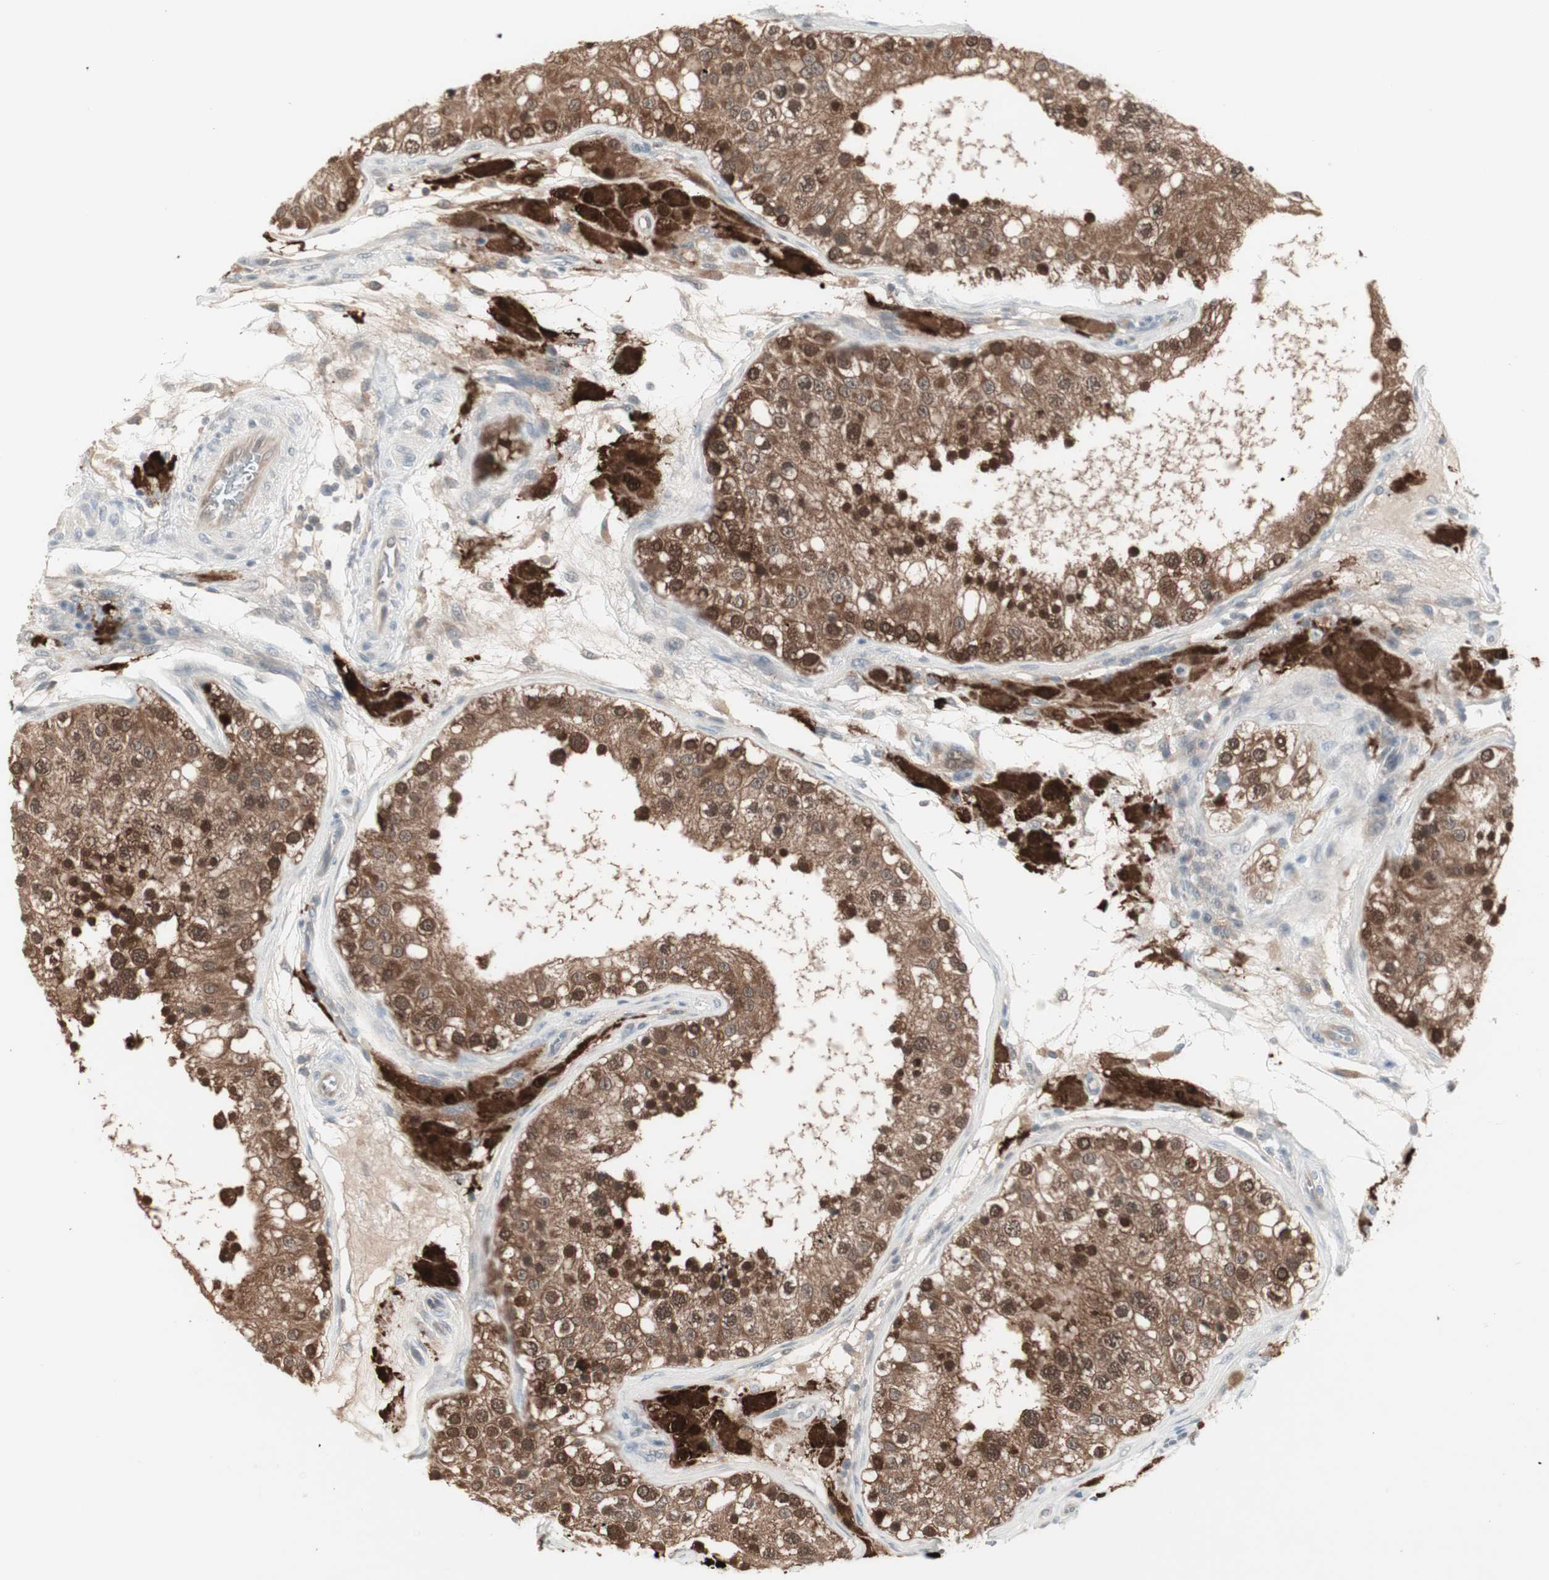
{"staining": {"intensity": "strong", "quantity": ">75%", "location": "cytoplasmic/membranous,nuclear"}, "tissue": "testis", "cell_type": "Cells in seminiferous ducts", "image_type": "normal", "snomed": [{"axis": "morphology", "description": "Normal tissue, NOS"}, {"axis": "topography", "description": "Testis"}], "caption": "Immunohistochemical staining of normal human testis shows >75% levels of strong cytoplasmic/membranous,nuclear protein positivity in approximately >75% of cells in seminiferous ducts. The staining was performed using DAB, with brown indicating positive protein expression. Nuclei are stained blue with hematoxylin.", "gene": "PTPA", "patient": {"sex": "male", "age": 26}}